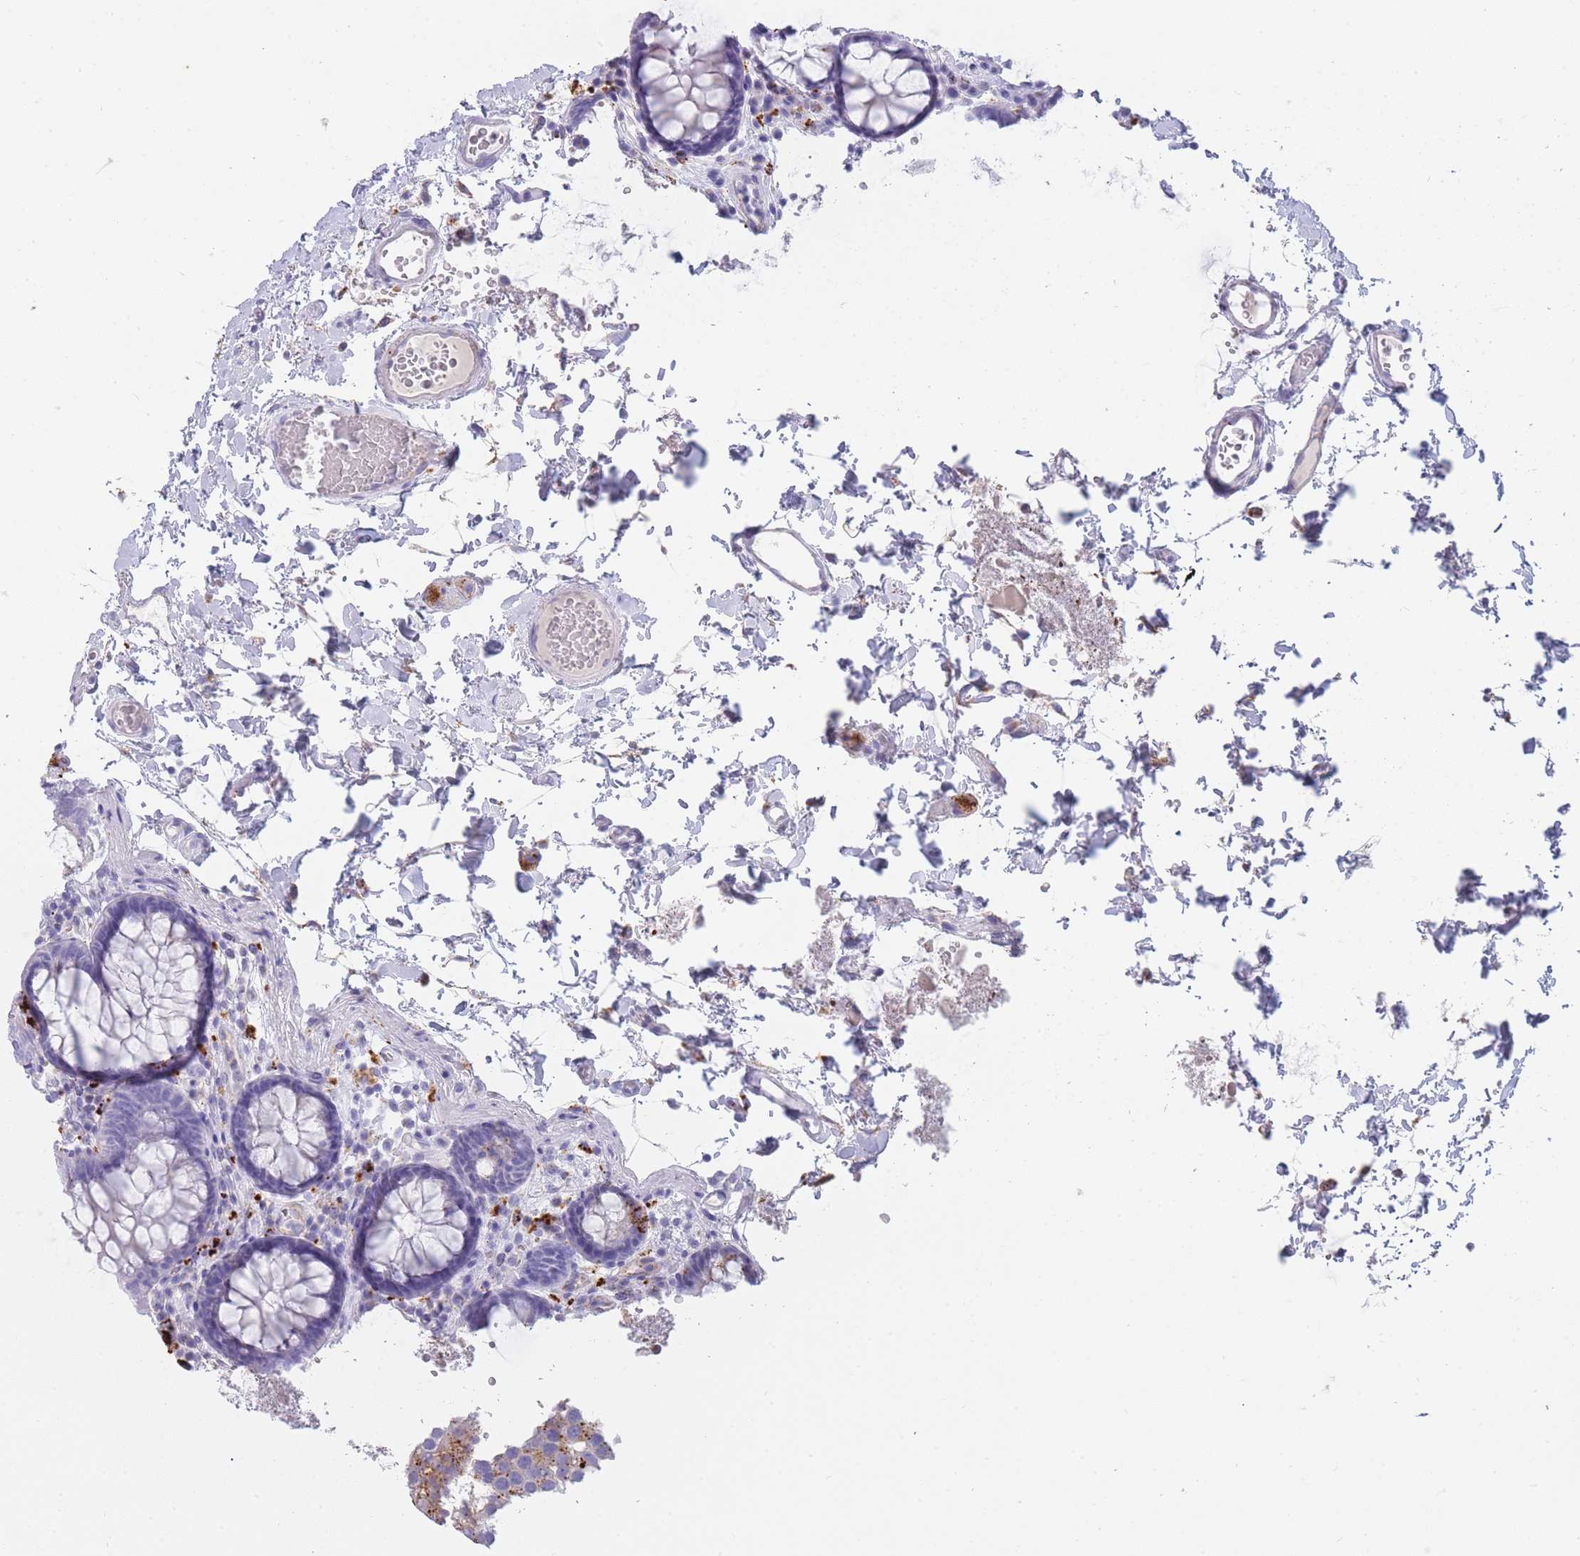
{"staining": {"intensity": "negative", "quantity": "none", "location": "none"}, "tissue": "colon", "cell_type": "Endothelial cells", "image_type": "normal", "snomed": [{"axis": "morphology", "description": "Normal tissue, NOS"}, {"axis": "topography", "description": "Colon"}], "caption": "Endothelial cells show no significant protein expression in normal colon.", "gene": "GAA", "patient": {"sex": "male", "age": 84}}